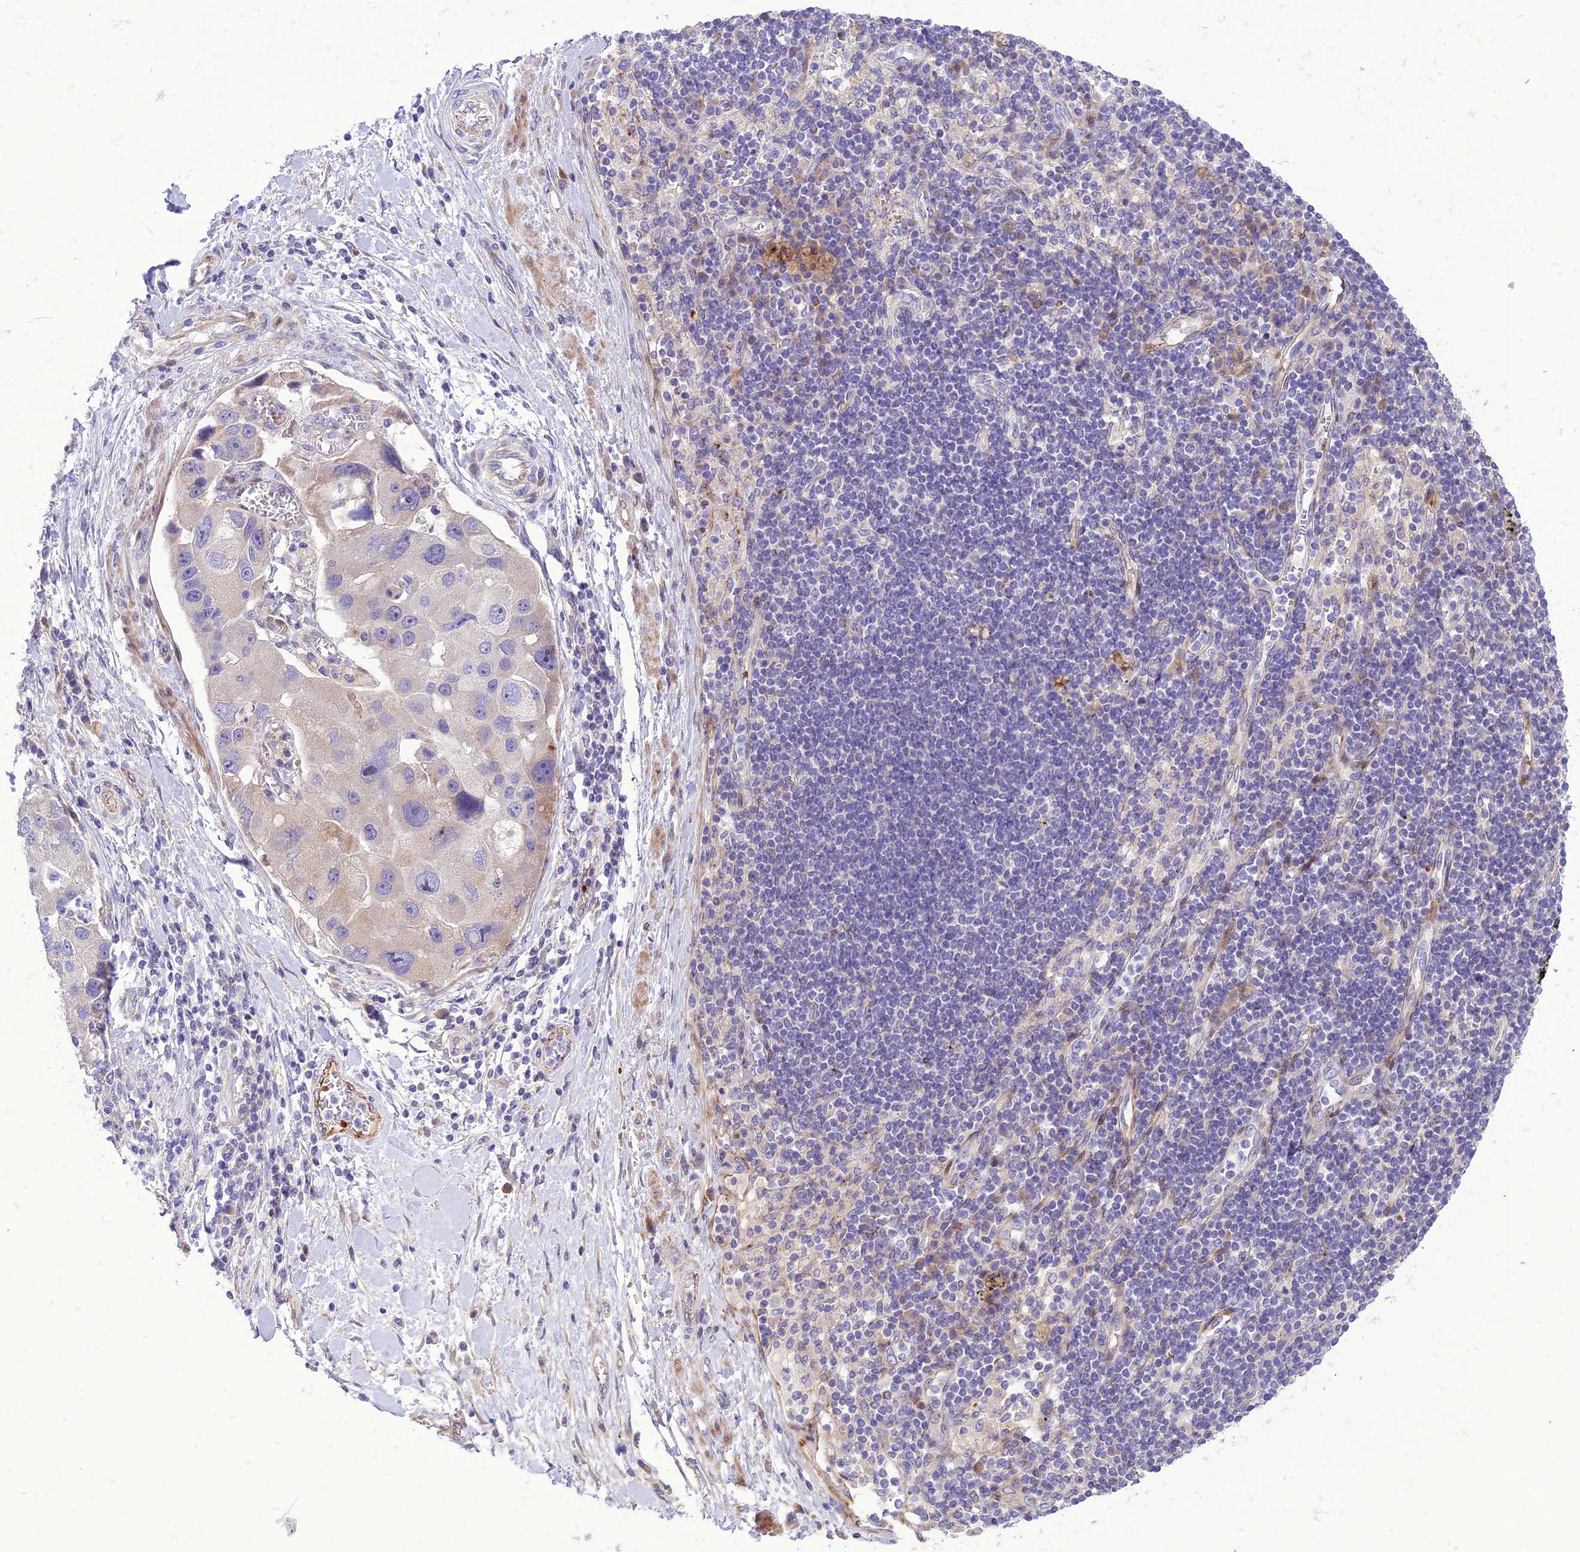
{"staining": {"intensity": "negative", "quantity": "none", "location": "none"}, "tissue": "lung cancer", "cell_type": "Tumor cells", "image_type": "cancer", "snomed": [{"axis": "morphology", "description": "Adenocarcinoma, NOS"}, {"axis": "topography", "description": "Lung"}], "caption": "IHC image of lung cancer (adenocarcinoma) stained for a protein (brown), which demonstrates no staining in tumor cells.", "gene": "SEL1L3", "patient": {"sex": "female", "age": 54}}